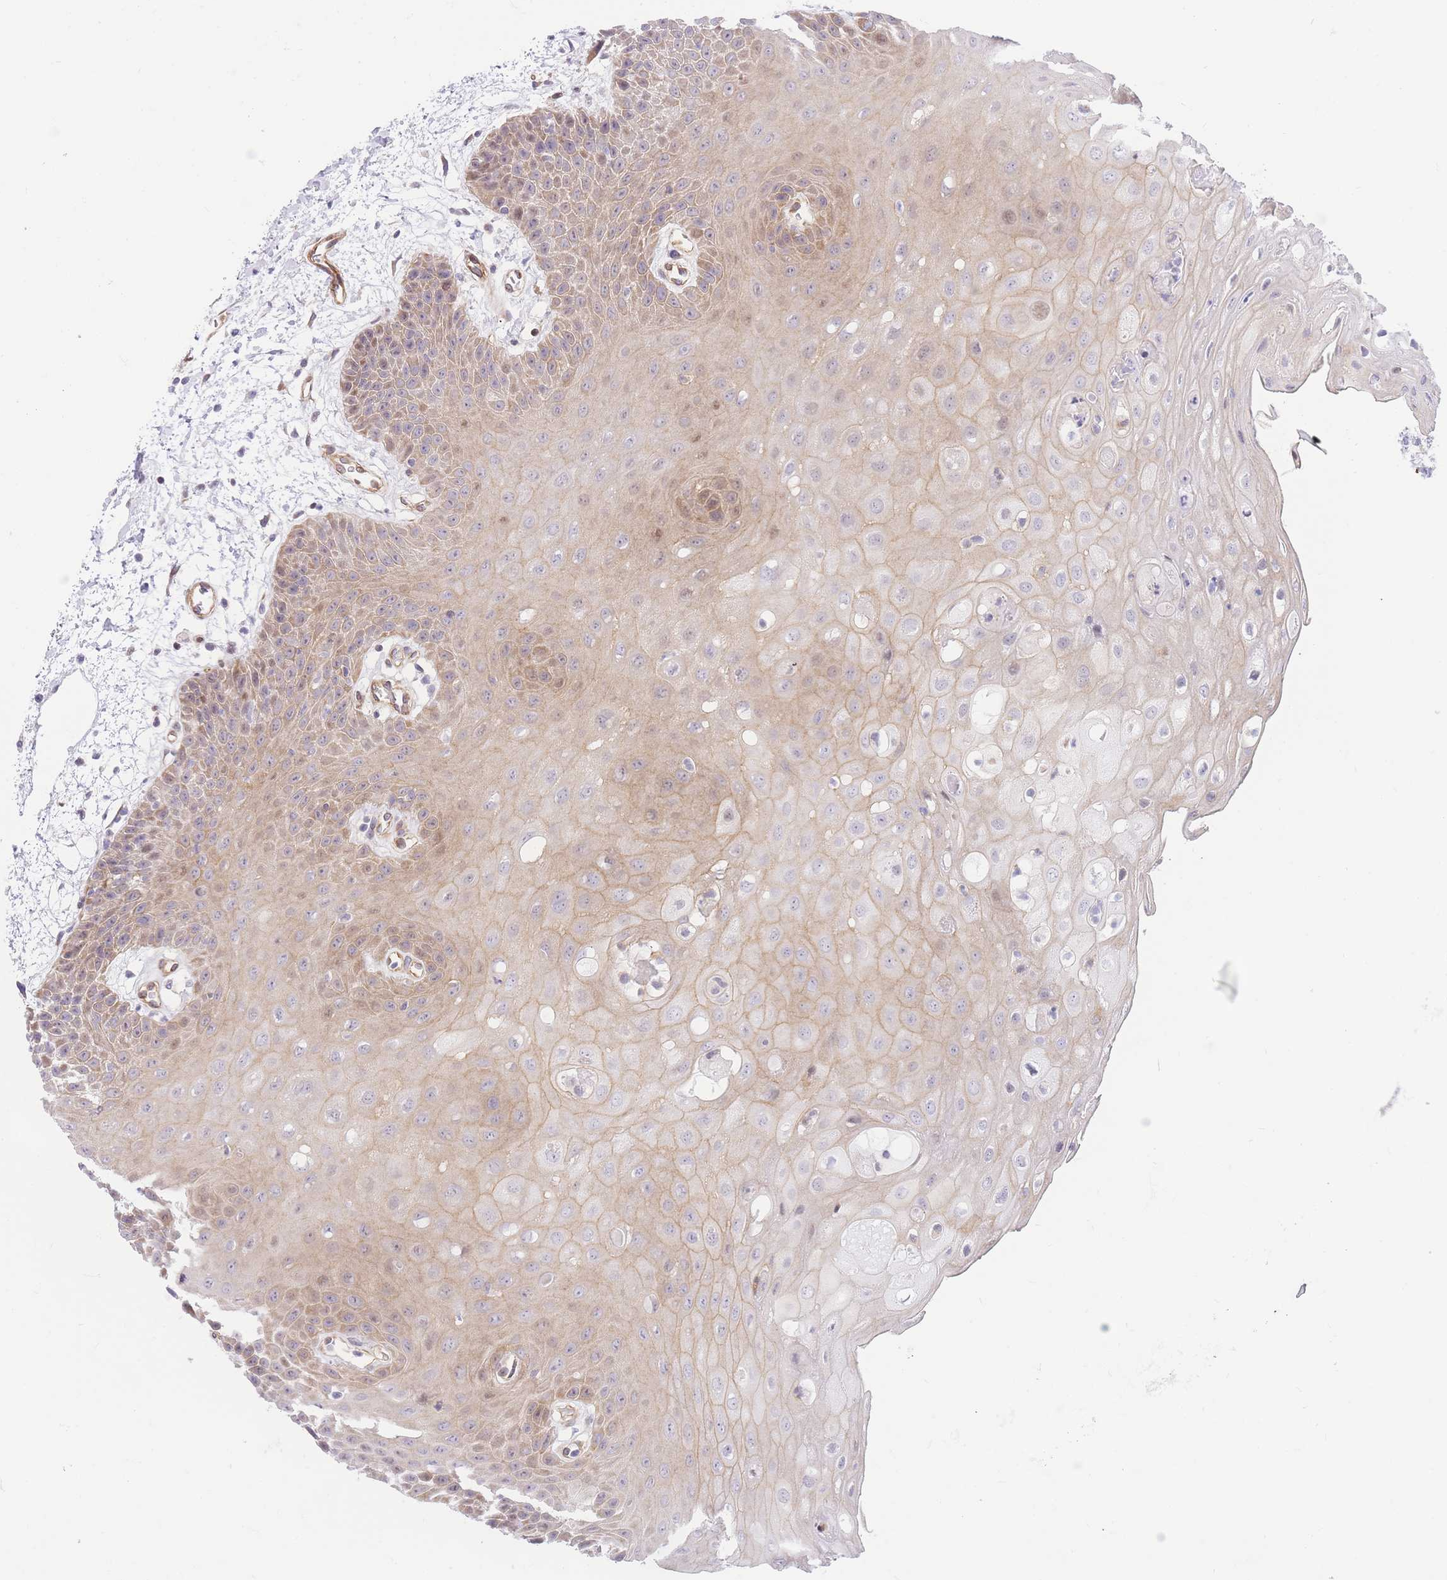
{"staining": {"intensity": "weak", "quantity": ">75%", "location": "cytoplasmic/membranous"}, "tissue": "oral mucosa", "cell_type": "Squamous epithelial cells", "image_type": "normal", "snomed": [{"axis": "morphology", "description": "Normal tissue, NOS"}, {"axis": "topography", "description": "Oral tissue"}, {"axis": "topography", "description": "Tounge, NOS"}], "caption": "Immunohistochemical staining of unremarkable human oral mucosa displays low levels of weak cytoplasmic/membranous expression in about >75% of squamous epithelial cells. The protein is stained brown, and the nuclei are stained in blue (DAB IHC with brightfield microscopy, high magnification).", "gene": "S100PBP", "patient": {"sex": "female", "age": 59}}